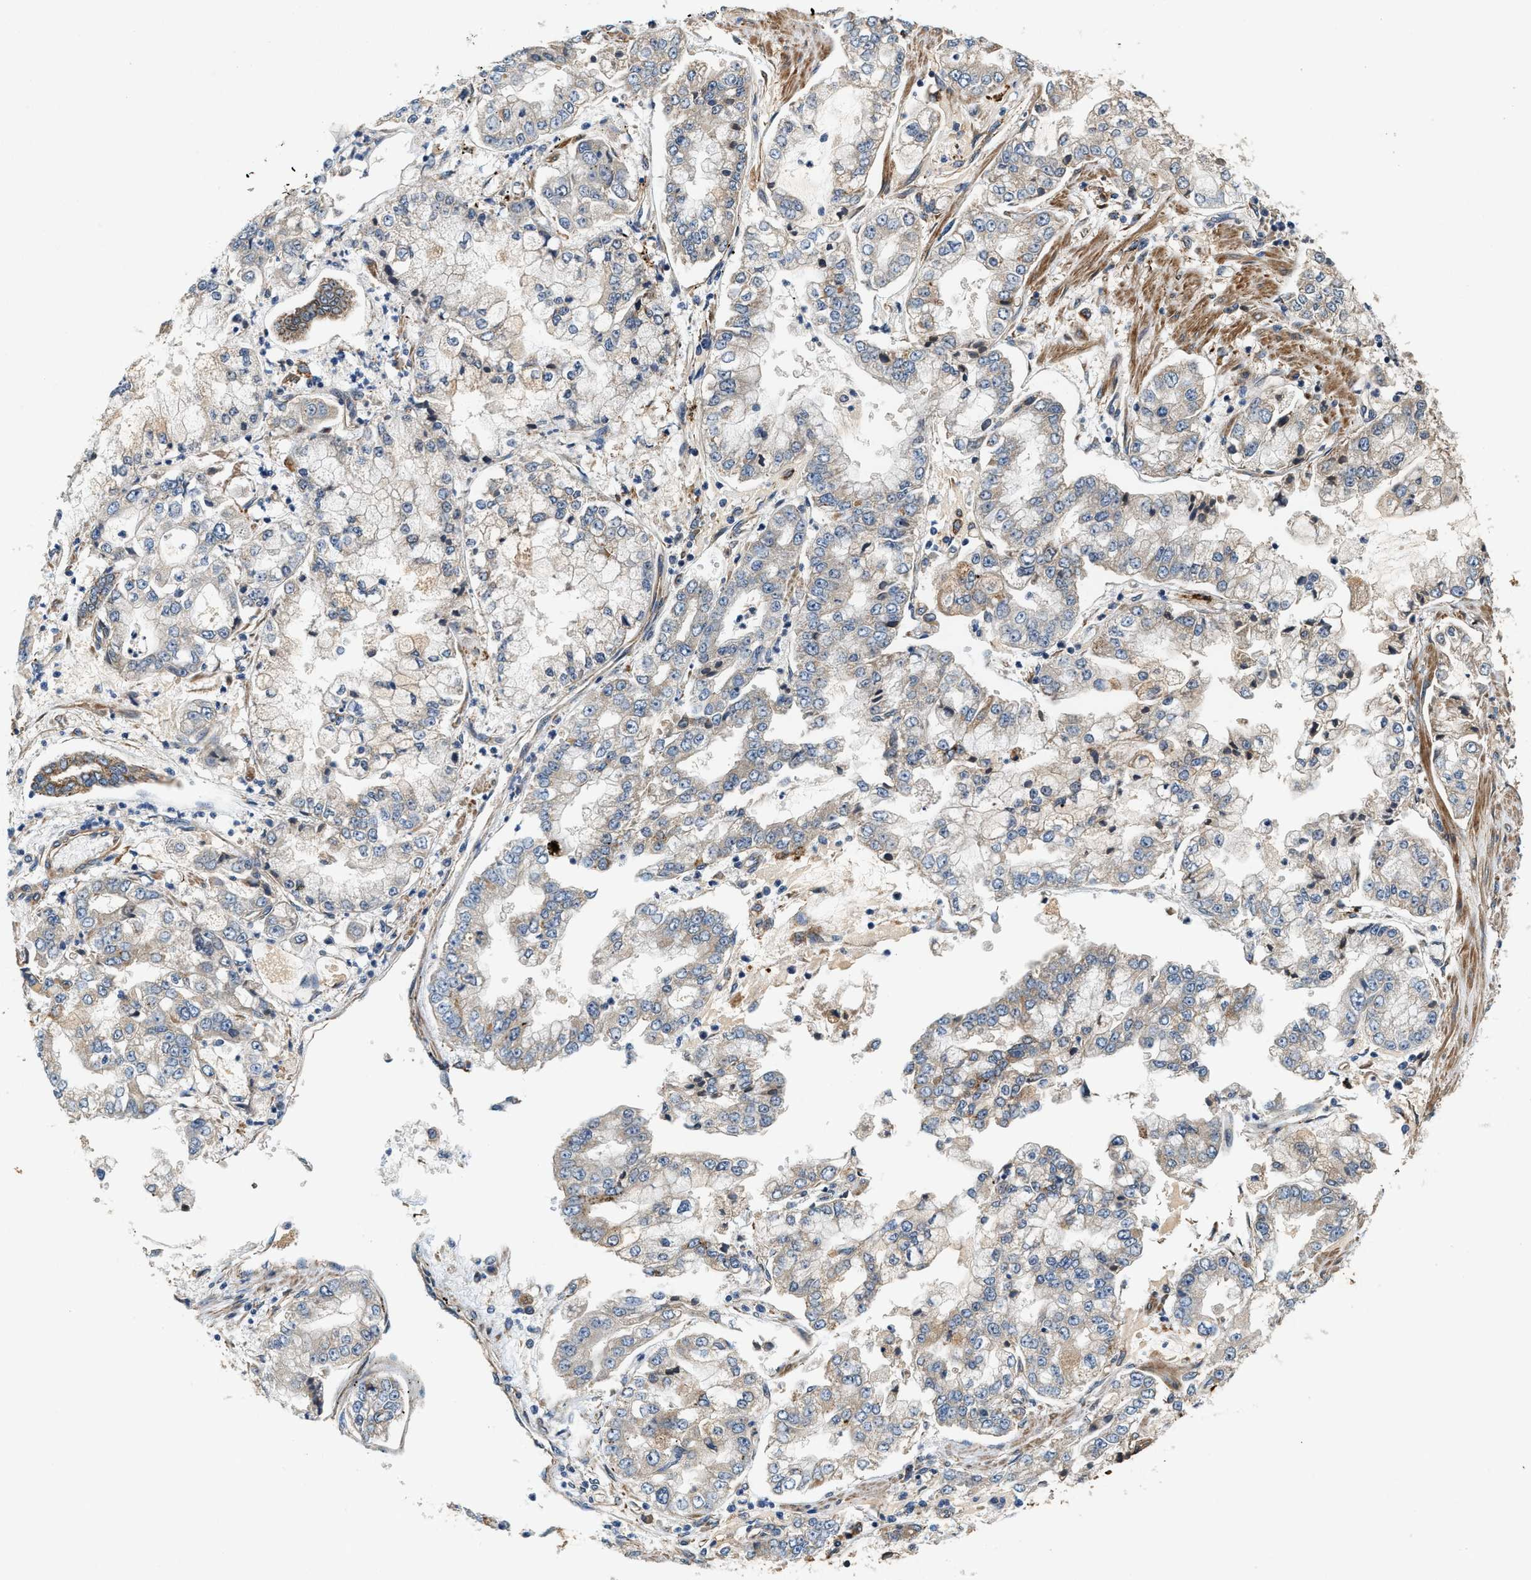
{"staining": {"intensity": "weak", "quantity": "<25%", "location": "cytoplasmic/membranous"}, "tissue": "stomach cancer", "cell_type": "Tumor cells", "image_type": "cancer", "snomed": [{"axis": "morphology", "description": "Adenocarcinoma, NOS"}, {"axis": "topography", "description": "Stomach"}], "caption": "This image is of stomach cancer stained with immunohistochemistry to label a protein in brown with the nuclei are counter-stained blue. There is no positivity in tumor cells.", "gene": "DUSP10", "patient": {"sex": "male", "age": 76}}